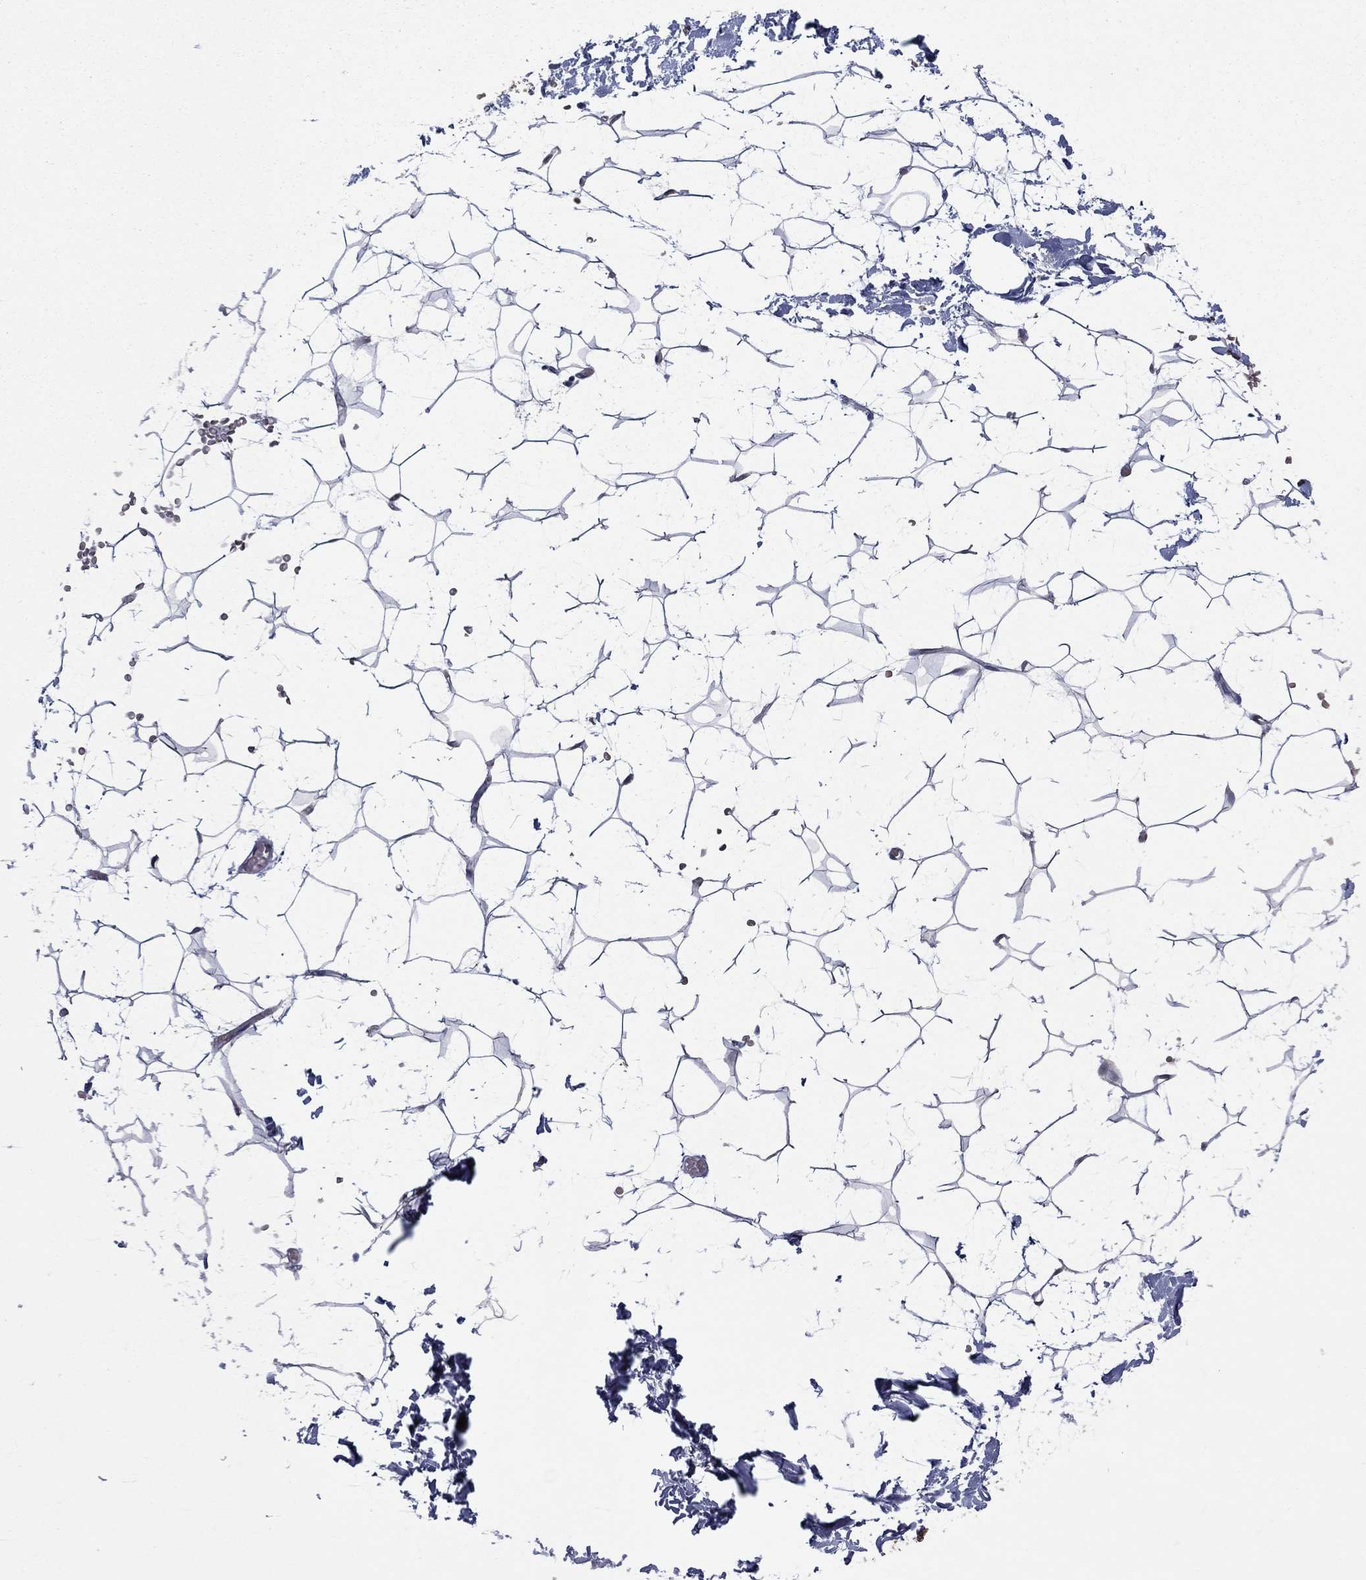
{"staining": {"intensity": "negative", "quantity": "none", "location": "none"}, "tissue": "adipose tissue", "cell_type": "Adipocytes", "image_type": "normal", "snomed": [{"axis": "morphology", "description": "Normal tissue, NOS"}, {"axis": "topography", "description": "Skin"}, {"axis": "topography", "description": "Peripheral nerve tissue"}], "caption": "An immunohistochemistry (IHC) photomicrograph of normal adipose tissue is shown. There is no staining in adipocytes of adipose tissue. The staining is performed using DAB (3,3'-diaminobenzidine) brown chromogen with nuclei counter-stained in using hematoxylin.", "gene": "CACYBP", "patient": {"sex": "female", "age": 56}}